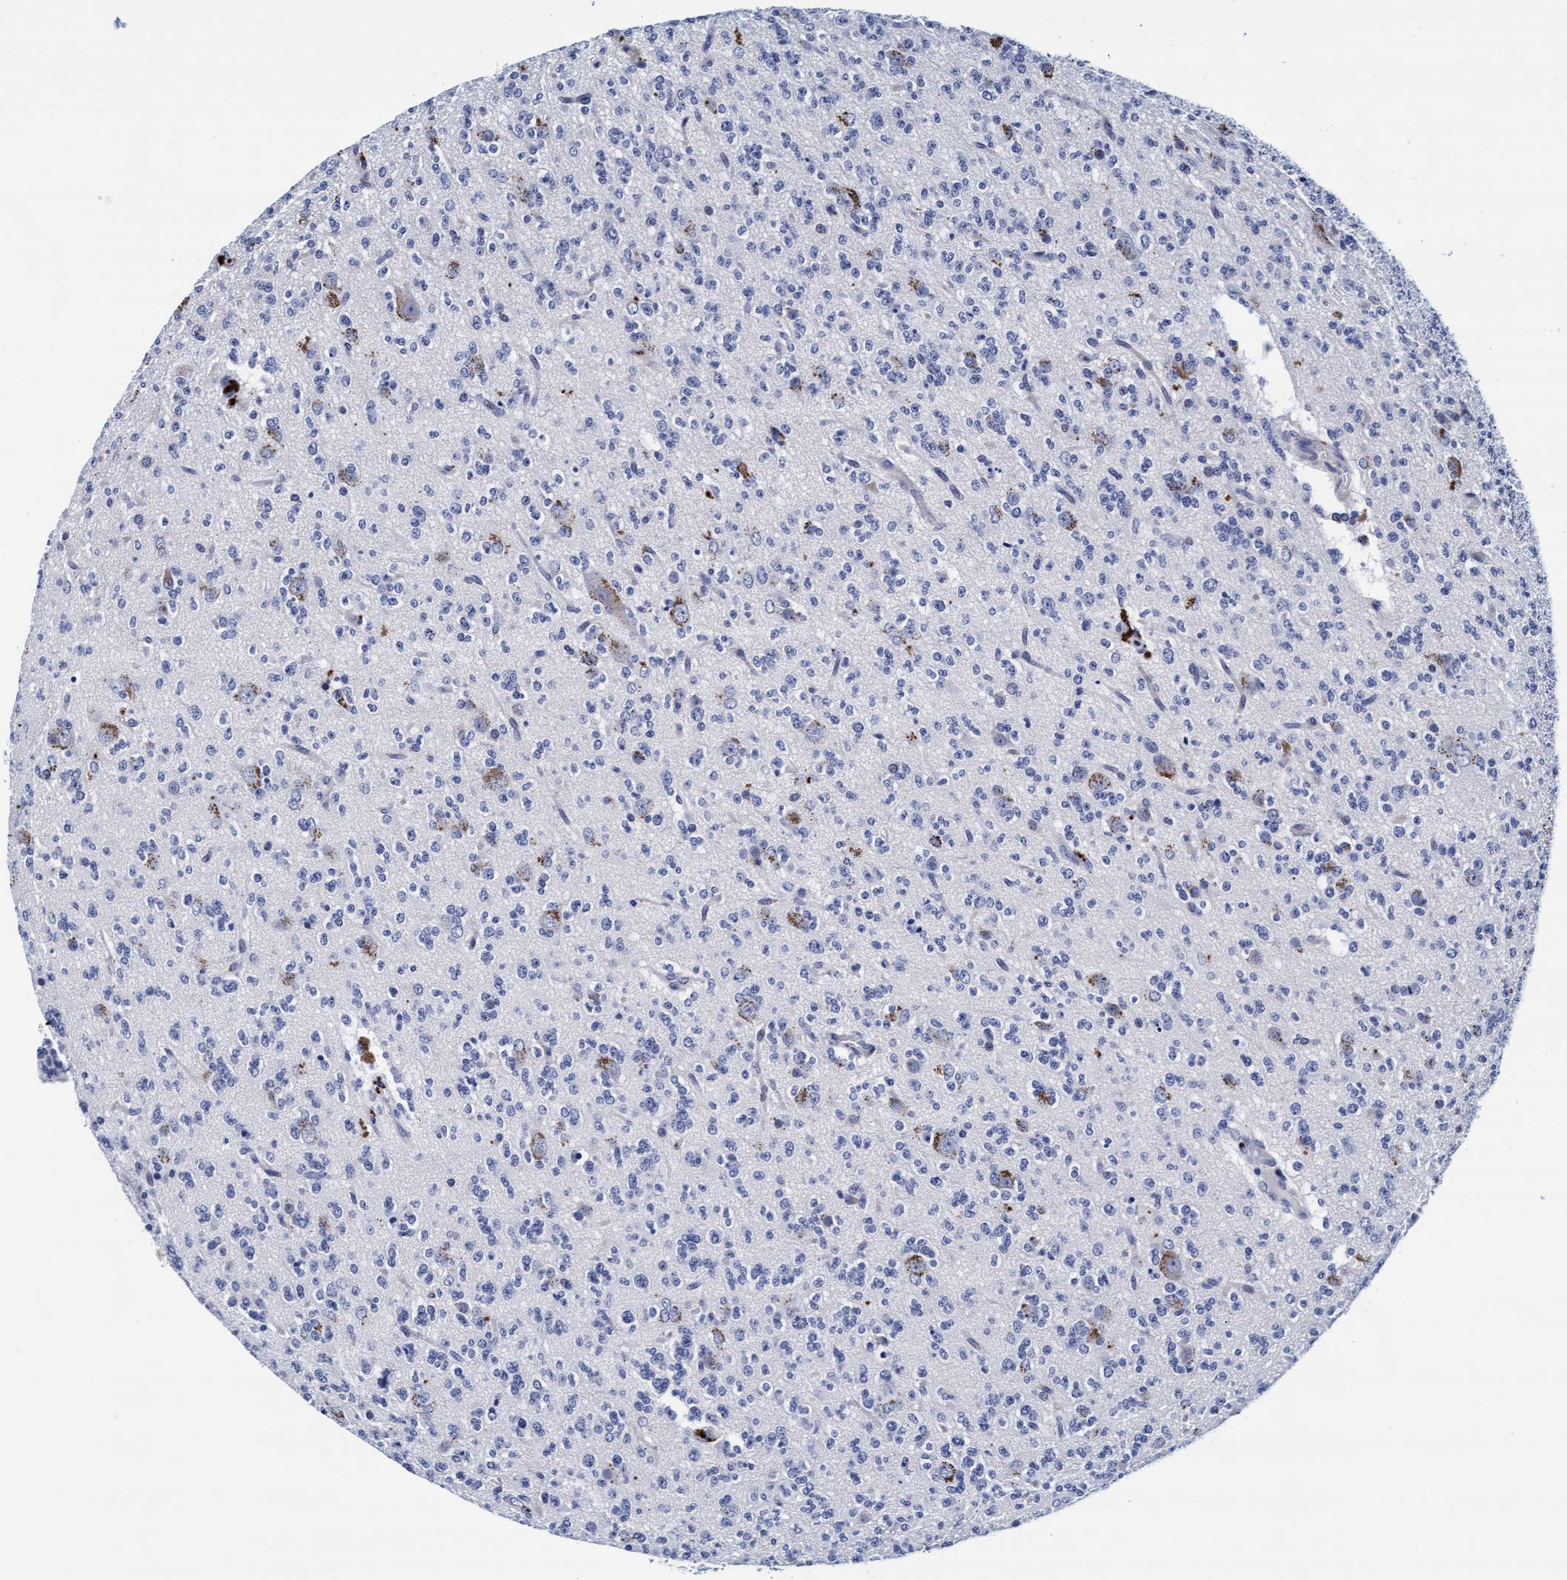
{"staining": {"intensity": "moderate", "quantity": "<25%", "location": "cytoplasmic/membranous"}, "tissue": "glioma", "cell_type": "Tumor cells", "image_type": "cancer", "snomed": [{"axis": "morphology", "description": "Glioma, malignant, Low grade"}, {"axis": "topography", "description": "Brain"}], "caption": "This photomicrograph displays malignant low-grade glioma stained with immunohistochemistry to label a protein in brown. The cytoplasmic/membranous of tumor cells show moderate positivity for the protein. Nuclei are counter-stained blue.", "gene": "ARSG", "patient": {"sex": "male", "age": 38}}